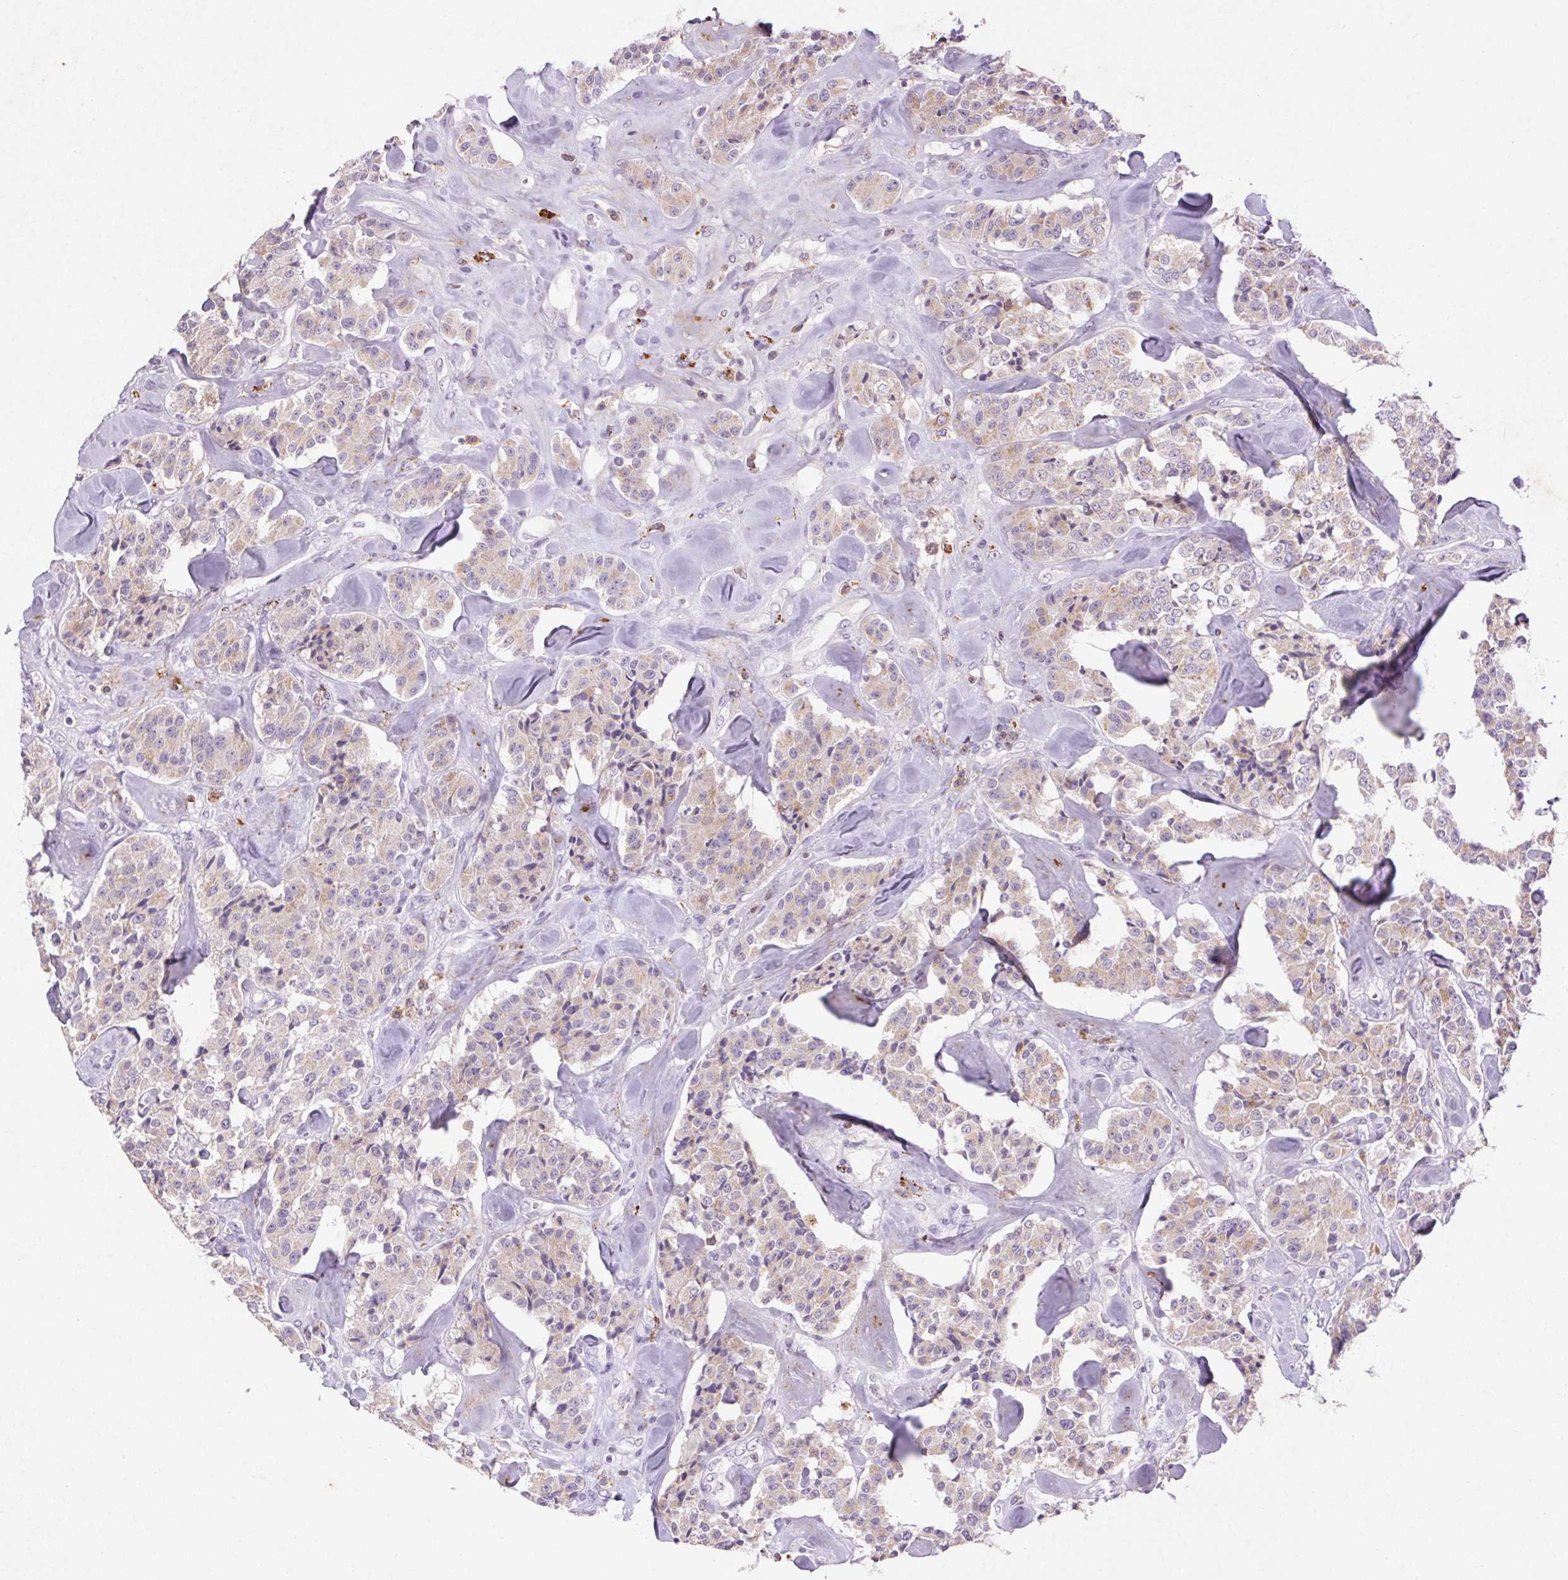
{"staining": {"intensity": "weak", "quantity": "<25%", "location": "cytoplasmic/membranous"}, "tissue": "carcinoid", "cell_type": "Tumor cells", "image_type": "cancer", "snomed": [{"axis": "morphology", "description": "Carcinoid, malignant, NOS"}, {"axis": "topography", "description": "Pancreas"}], "caption": "Histopathology image shows no protein expression in tumor cells of carcinoid tissue. The staining is performed using DAB (3,3'-diaminobenzidine) brown chromogen with nuclei counter-stained in using hematoxylin.", "gene": "FNDC7", "patient": {"sex": "male", "age": 41}}